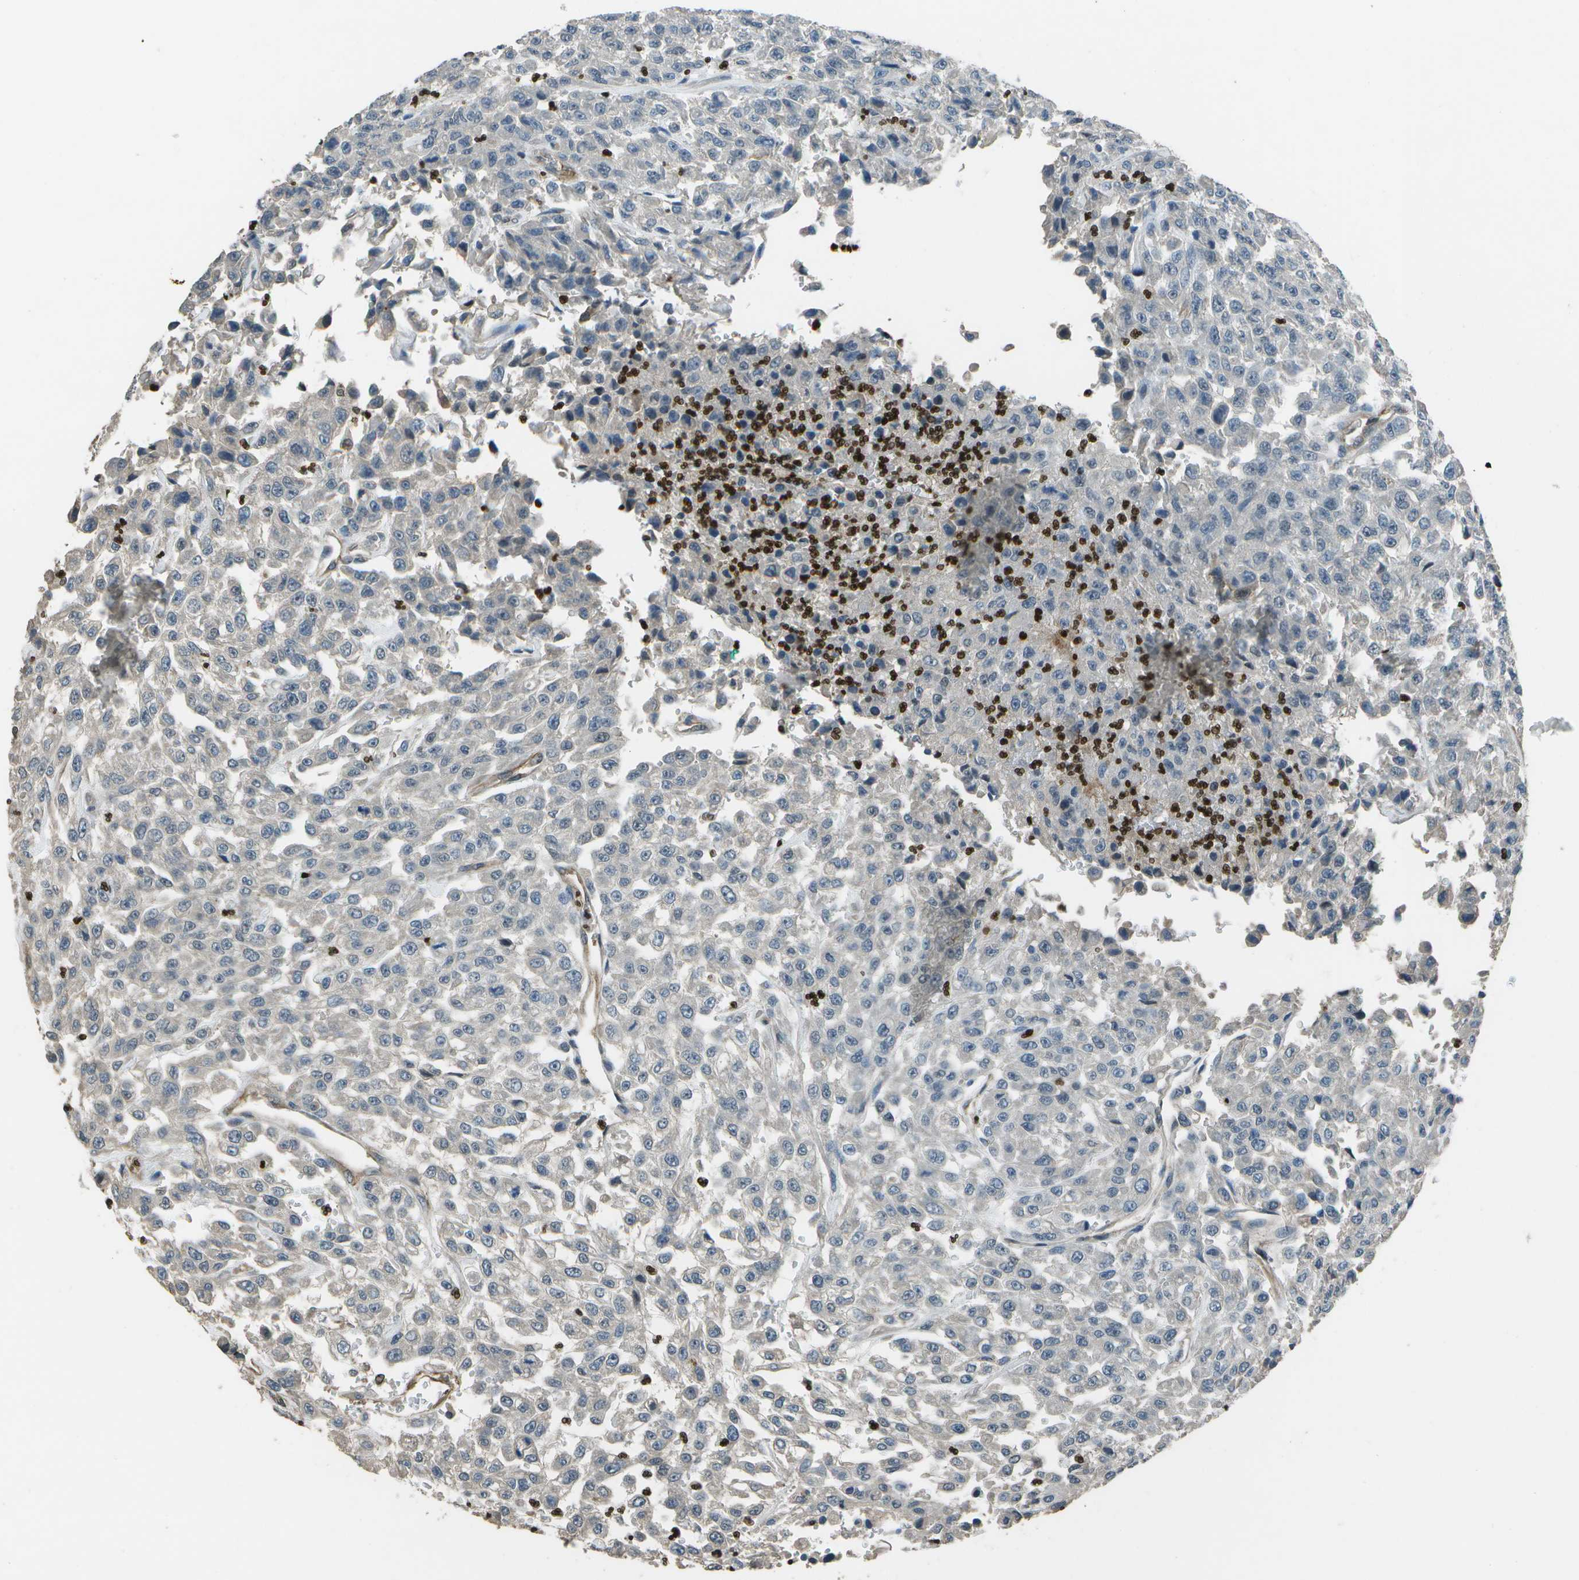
{"staining": {"intensity": "negative", "quantity": "none", "location": "none"}, "tissue": "urothelial cancer", "cell_type": "Tumor cells", "image_type": "cancer", "snomed": [{"axis": "morphology", "description": "Urothelial carcinoma, High grade"}, {"axis": "topography", "description": "Urinary bladder"}], "caption": "A histopathology image of high-grade urothelial carcinoma stained for a protein reveals no brown staining in tumor cells.", "gene": "PDLIM1", "patient": {"sex": "male", "age": 46}}